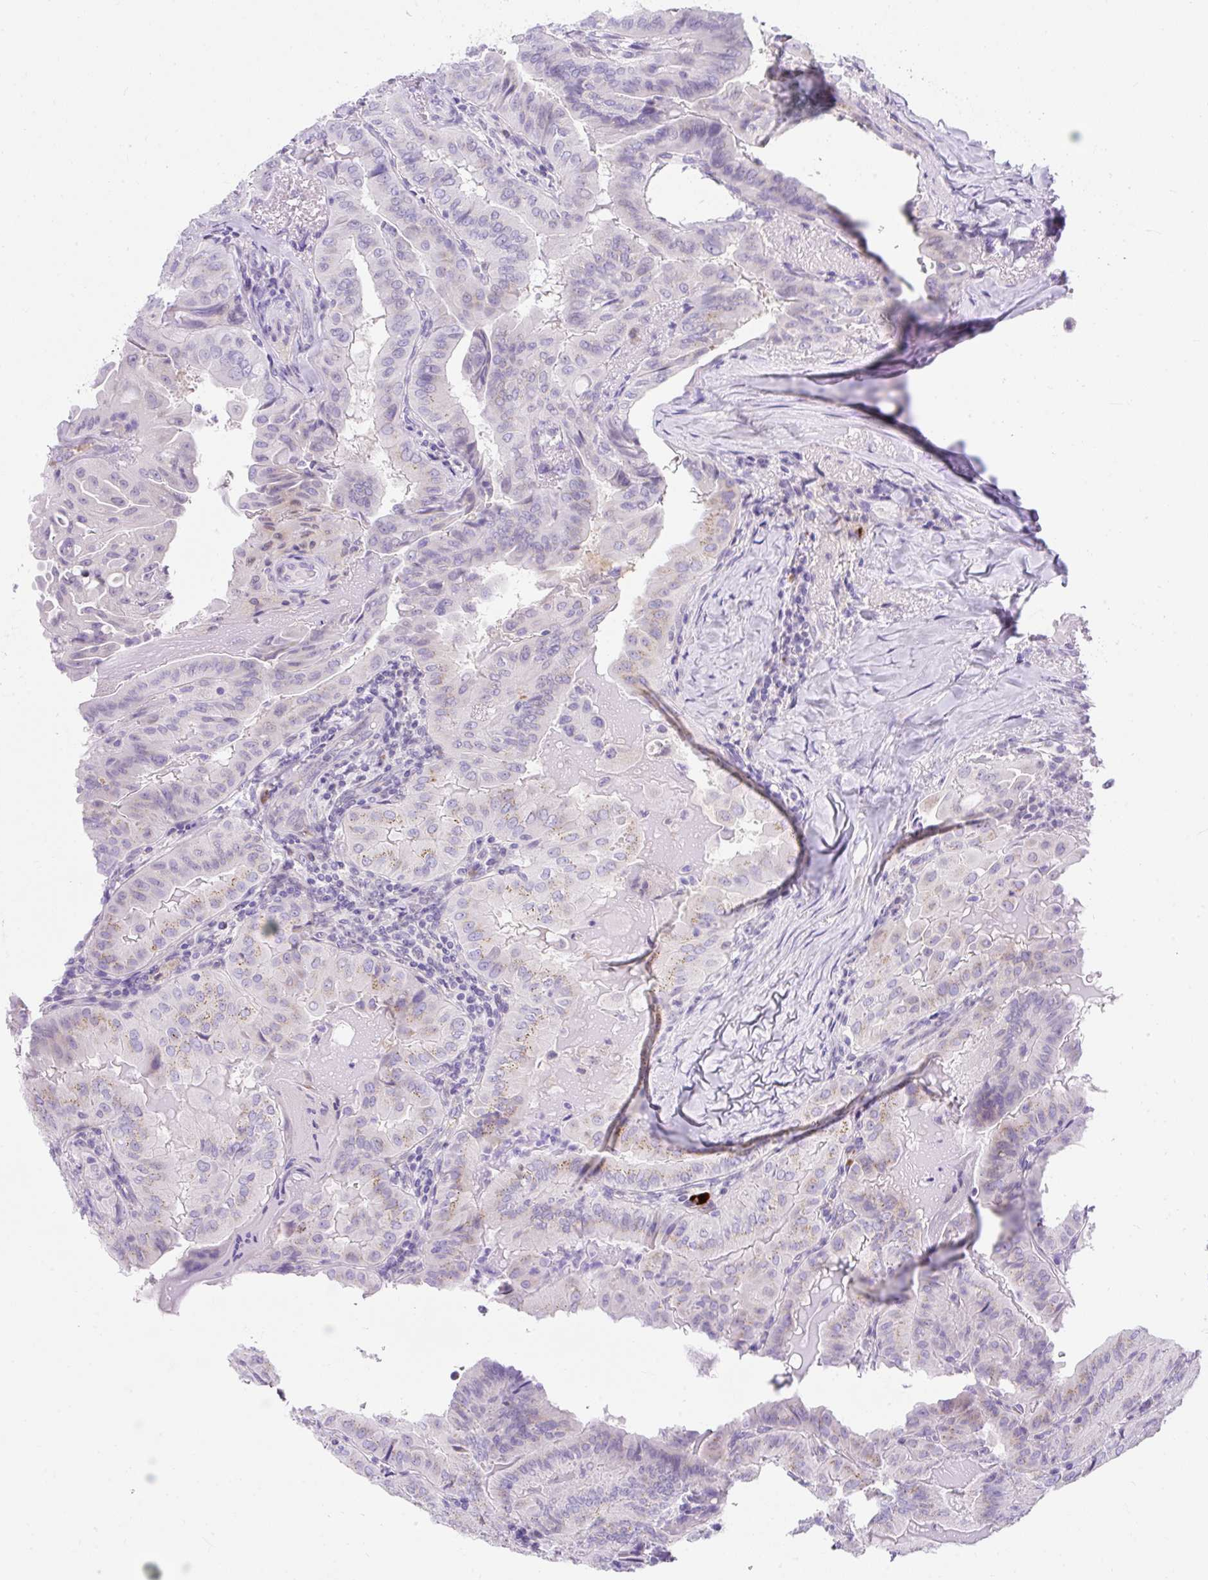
{"staining": {"intensity": "moderate", "quantity": "25%-75%", "location": "cytoplasmic/membranous"}, "tissue": "thyroid cancer", "cell_type": "Tumor cells", "image_type": "cancer", "snomed": [{"axis": "morphology", "description": "Papillary adenocarcinoma, NOS"}, {"axis": "topography", "description": "Thyroid gland"}], "caption": "Protein analysis of thyroid papillary adenocarcinoma tissue displays moderate cytoplasmic/membranous expression in about 25%-75% of tumor cells.", "gene": "GOLGA8A", "patient": {"sex": "female", "age": 68}}